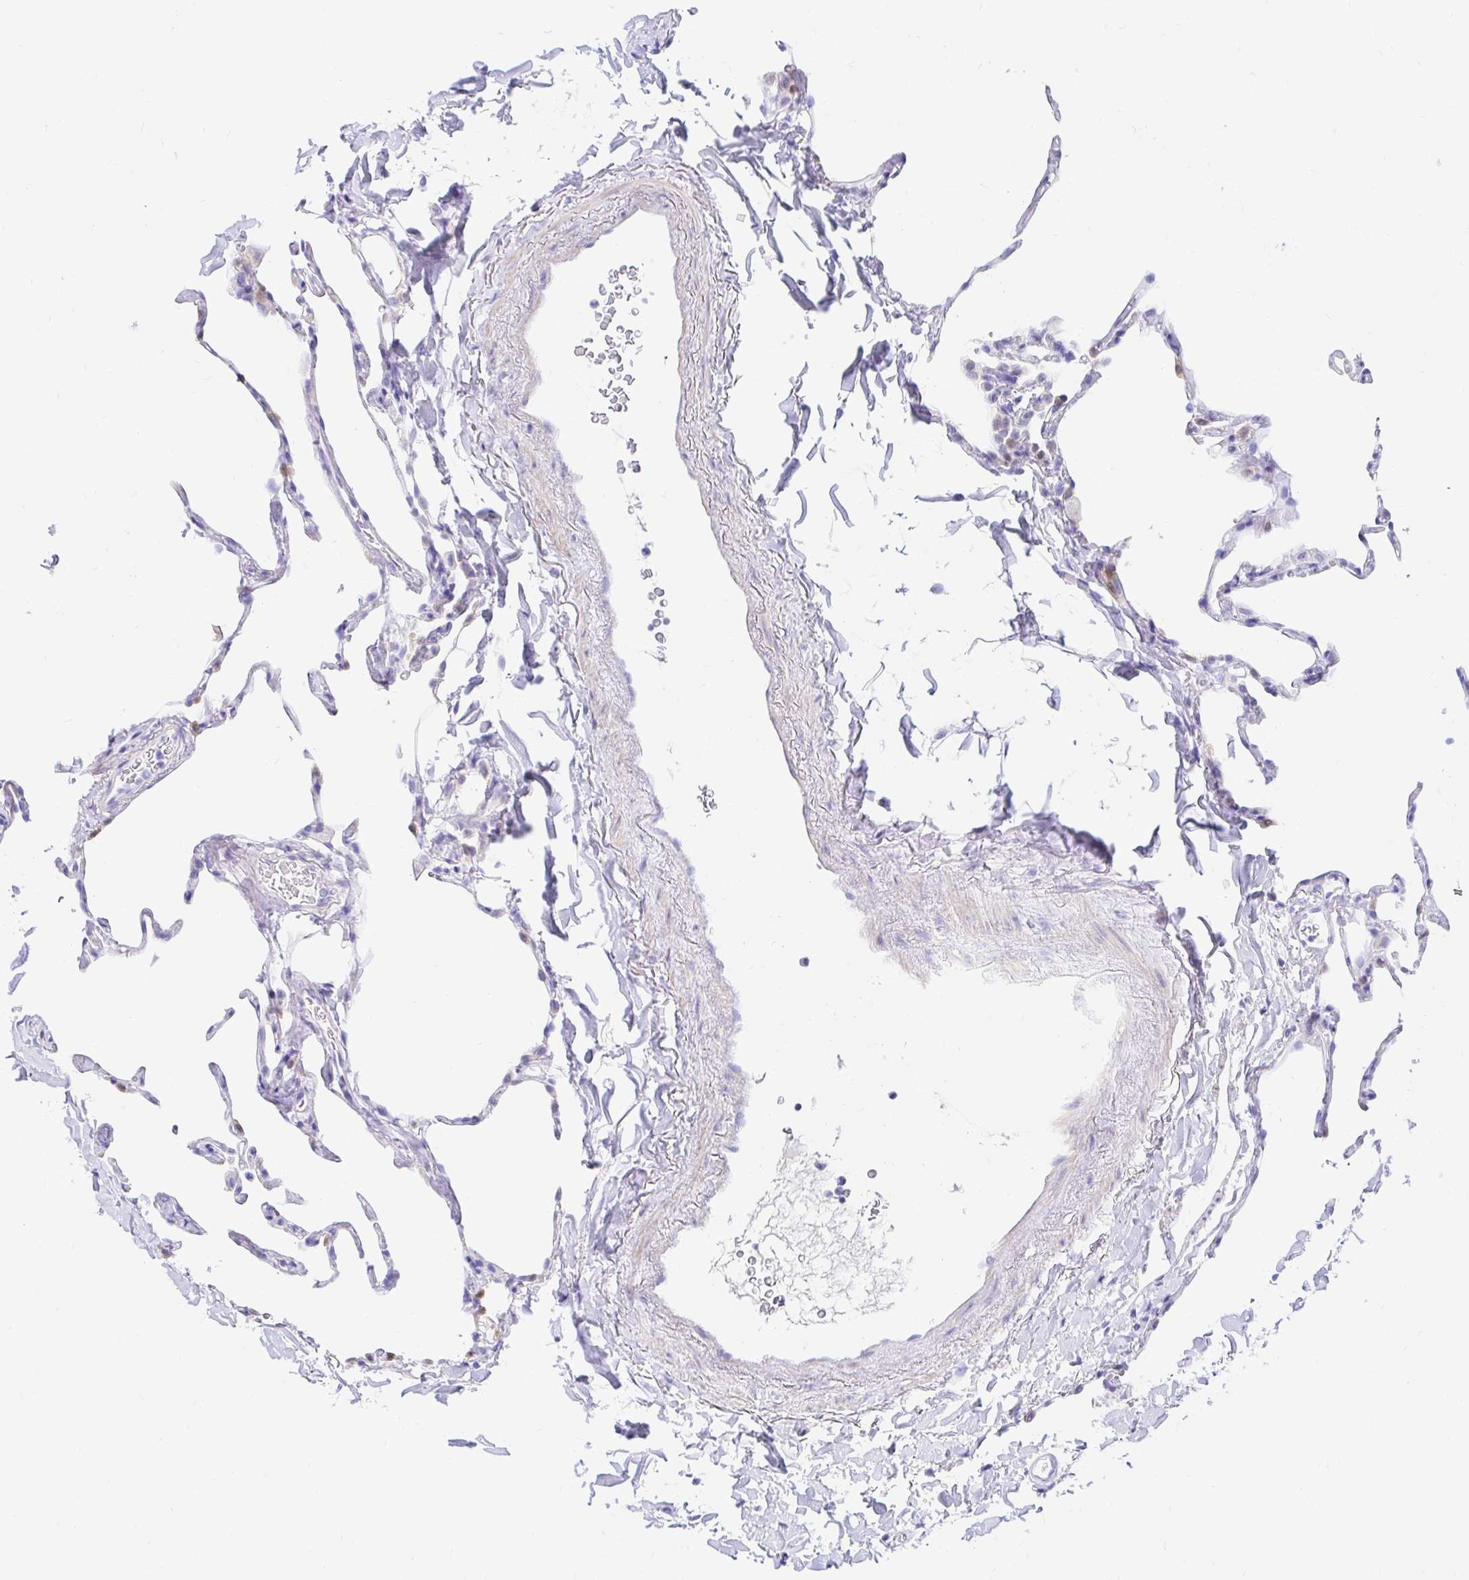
{"staining": {"intensity": "moderate", "quantity": "<25%", "location": "cytoplasmic/membranous"}, "tissue": "lung", "cell_type": "Alveolar cells", "image_type": "normal", "snomed": [{"axis": "morphology", "description": "Normal tissue, NOS"}, {"axis": "topography", "description": "Lung"}], "caption": "Moderate cytoplasmic/membranous protein expression is present in approximately <25% of alveolar cells in lung.", "gene": "PPP1R1B", "patient": {"sex": "male", "age": 65}}